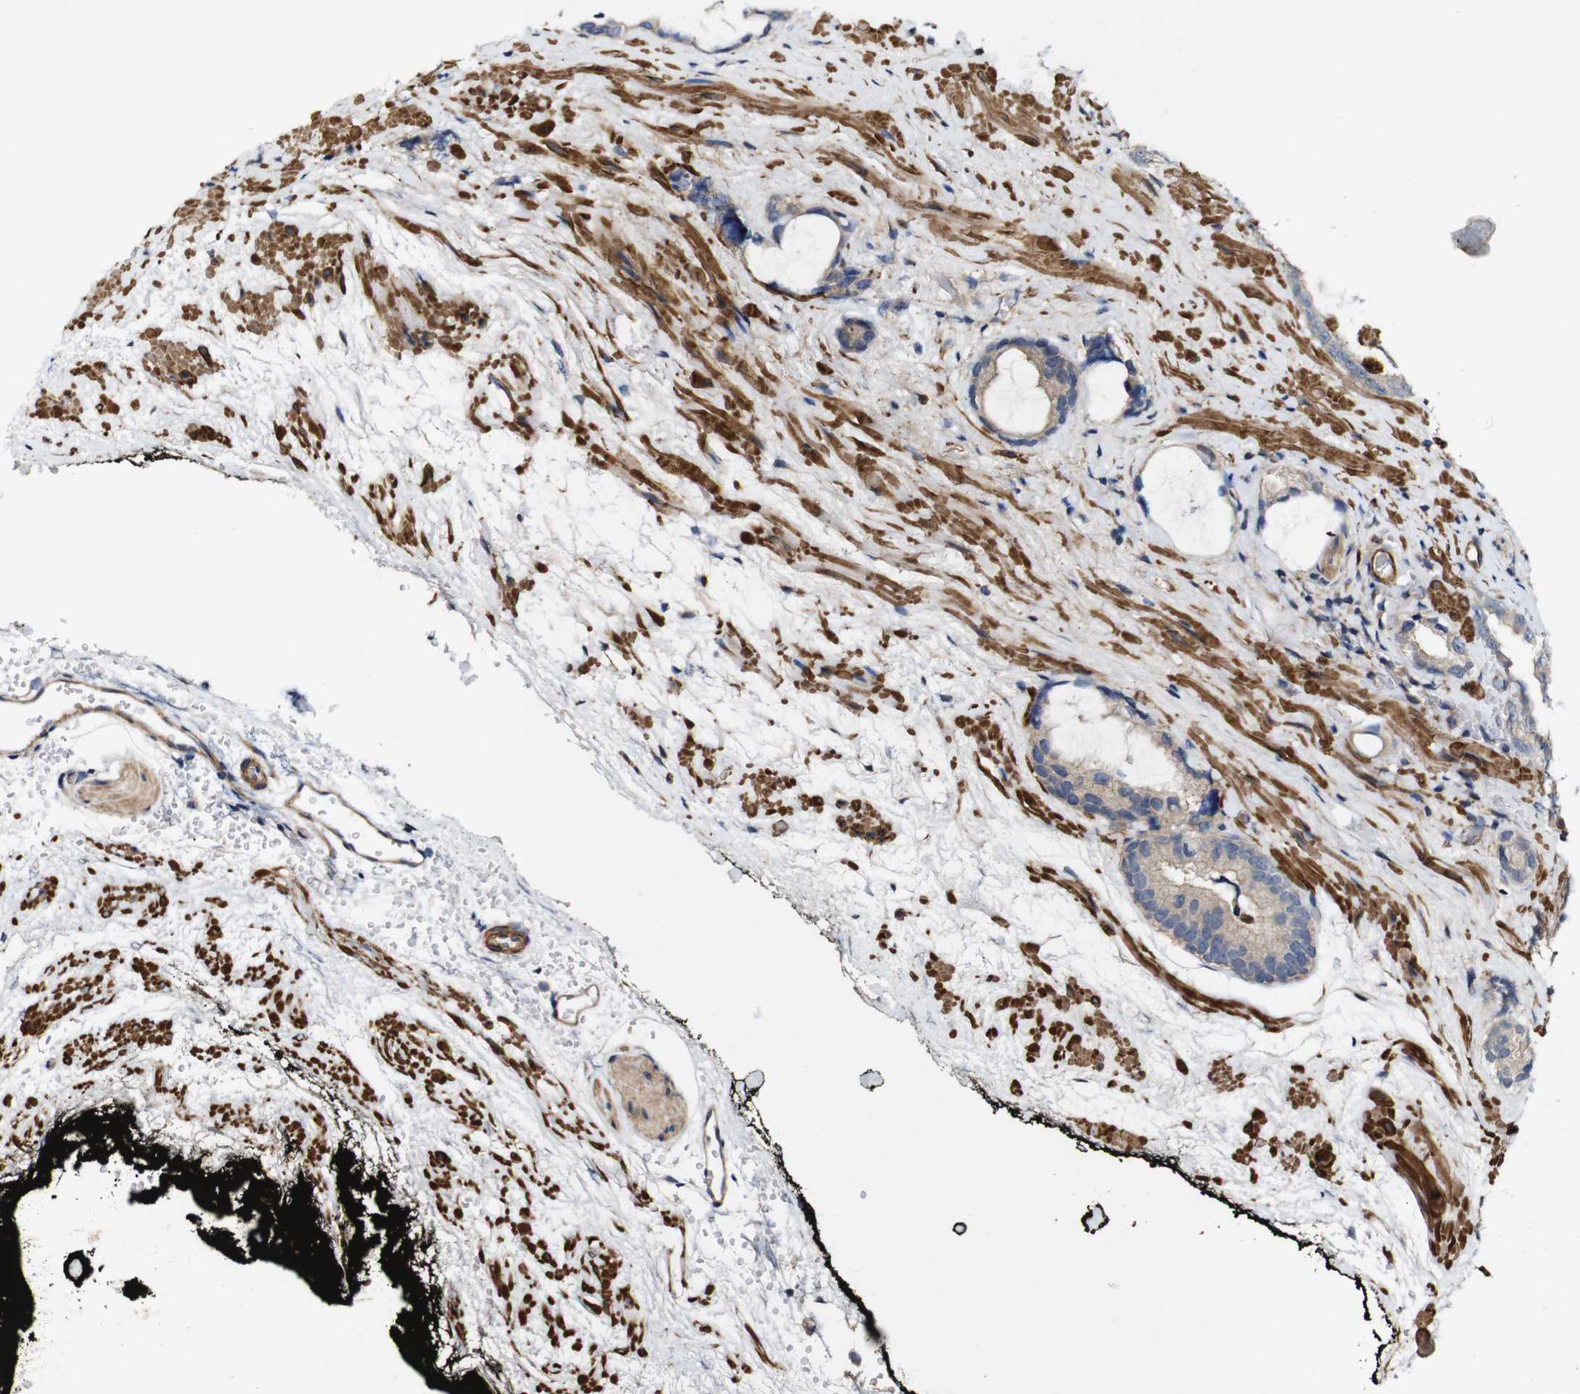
{"staining": {"intensity": "weak", "quantity": ">75%", "location": "cytoplasmic/membranous"}, "tissue": "prostate cancer", "cell_type": "Tumor cells", "image_type": "cancer", "snomed": [{"axis": "morphology", "description": "Adenocarcinoma, Low grade"}, {"axis": "topography", "description": "Prostate"}], "caption": "Prostate adenocarcinoma (low-grade) tissue demonstrates weak cytoplasmic/membranous positivity in approximately >75% of tumor cells, visualized by immunohistochemistry.", "gene": "GSDME", "patient": {"sex": "male", "age": 60}}